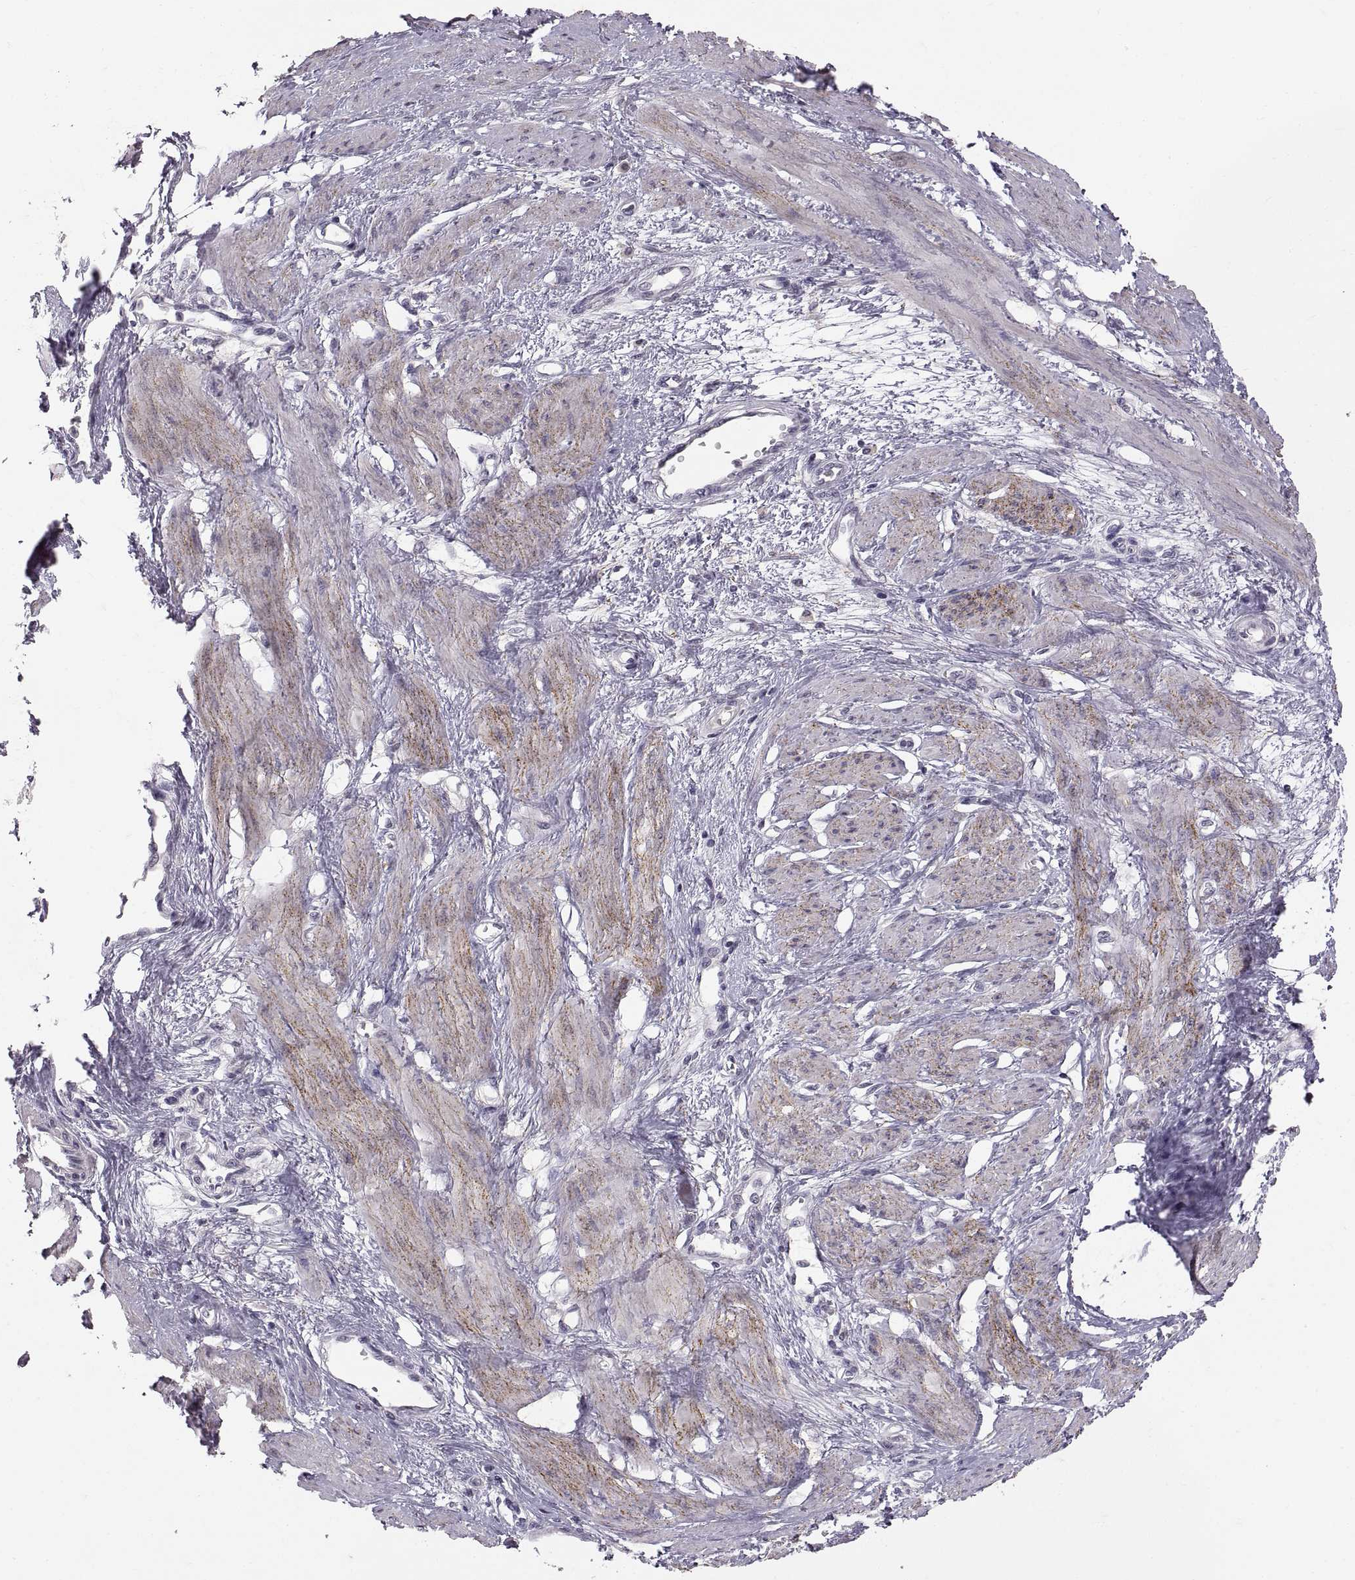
{"staining": {"intensity": "moderate", "quantity": "25%-75%", "location": "cytoplasmic/membranous"}, "tissue": "smooth muscle", "cell_type": "Smooth muscle cells", "image_type": "normal", "snomed": [{"axis": "morphology", "description": "Normal tissue, NOS"}, {"axis": "topography", "description": "Smooth muscle"}, {"axis": "topography", "description": "Uterus"}], "caption": "Immunohistochemical staining of benign smooth muscle displays medium levels of moderate cytoplasmic/membranous positivity in about 25%-75% of smooth muscle cells.", "gene": "CDH2", "patient": {"sex": "female", "age": 39}}